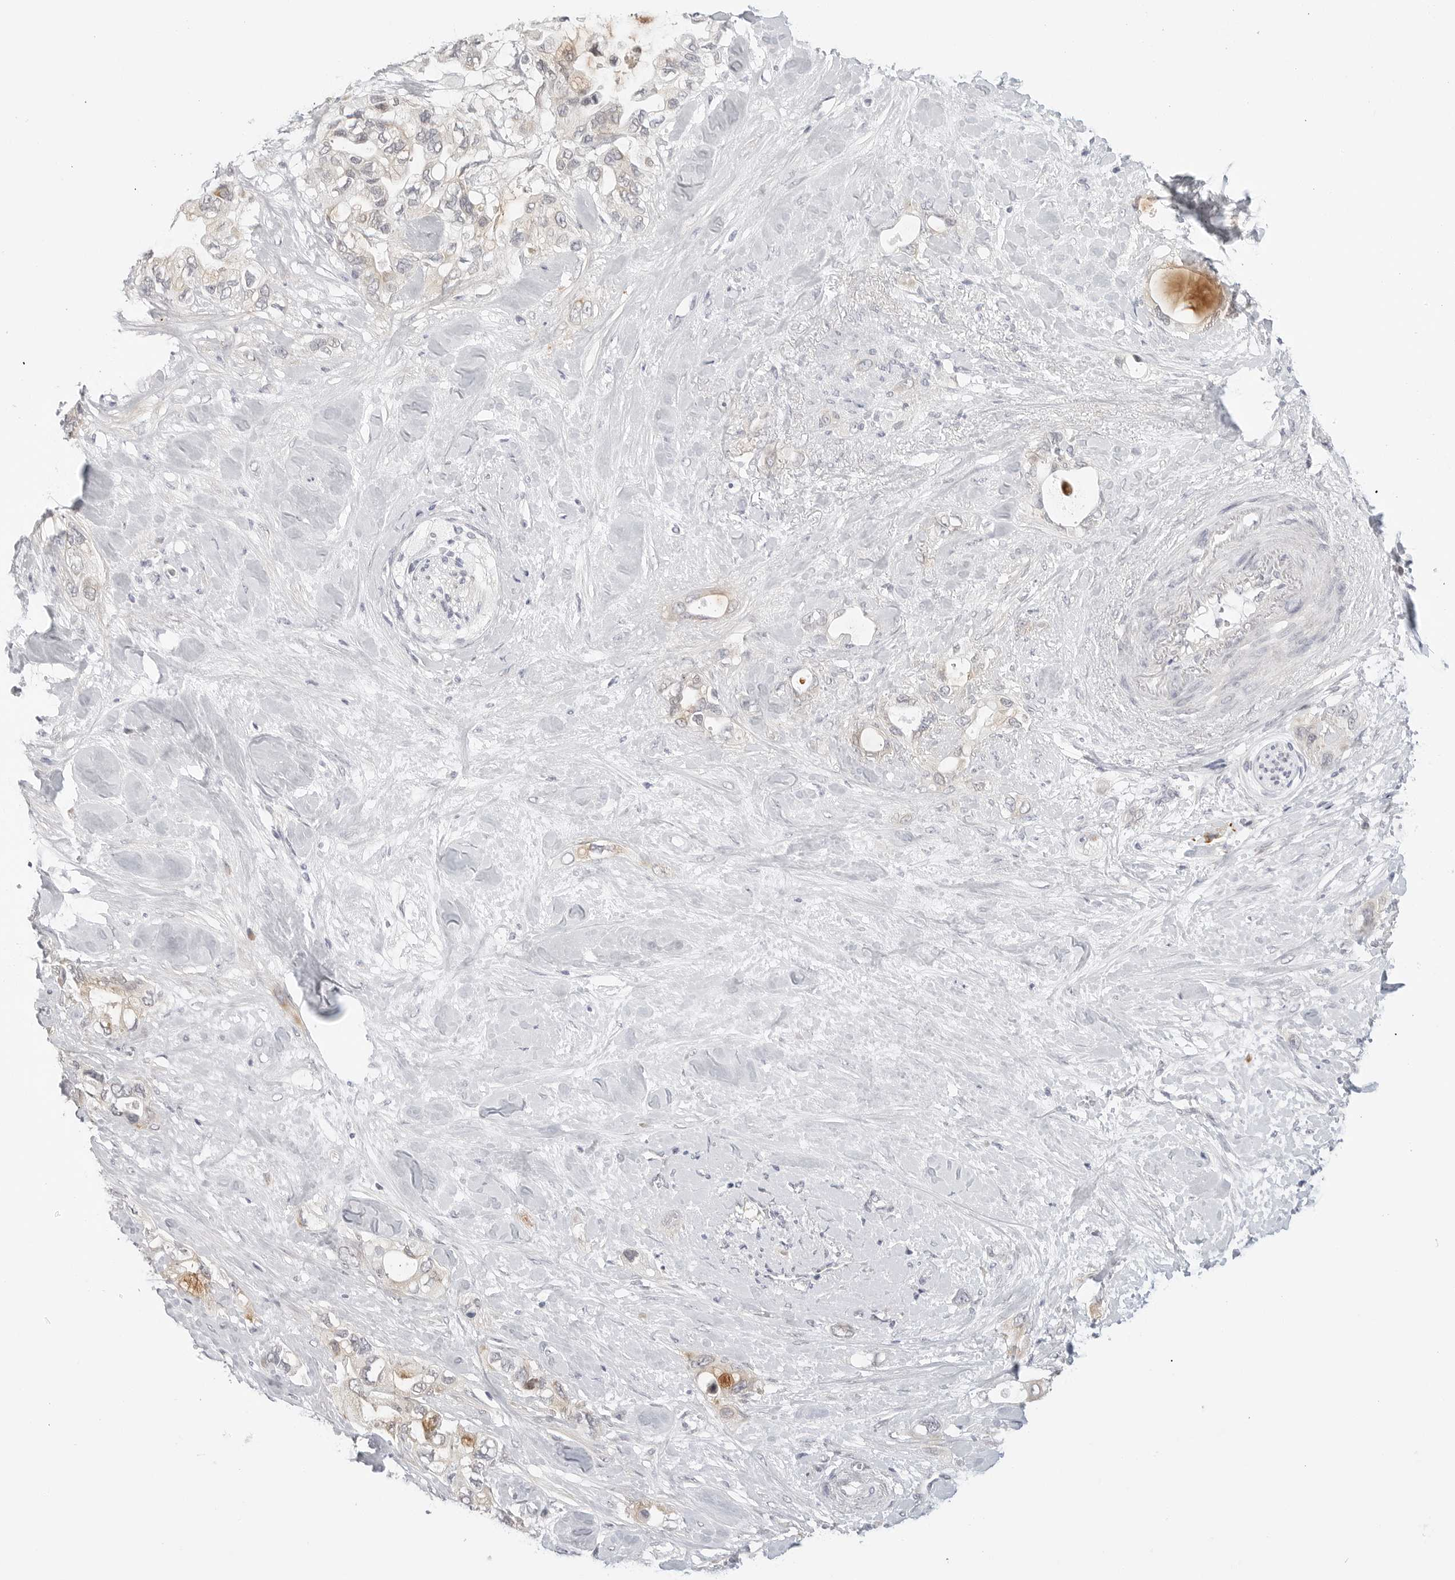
{"staining": {"intensity": "moderate", "quantity": "<25%", "location": "cytoplasmic/membranous"}, "tissue": "pancreatic cancer", "cell_type": "Tumor cells", "image_type": "cancer", "snomed": [{"axis": "morphology", "description": "Adenocarcinoma, NOS"}, {"axis": "topography", "description": "Pancreas"}], "caption": "Approximately <25% of tumor cells in human pancreatic cancer show moderate cytoplasmic/membranous protein positivity as visualized by brown immunohistochemical staining.", "gene": "TCP1", "patient": {"sex": "female", "age": 56}}